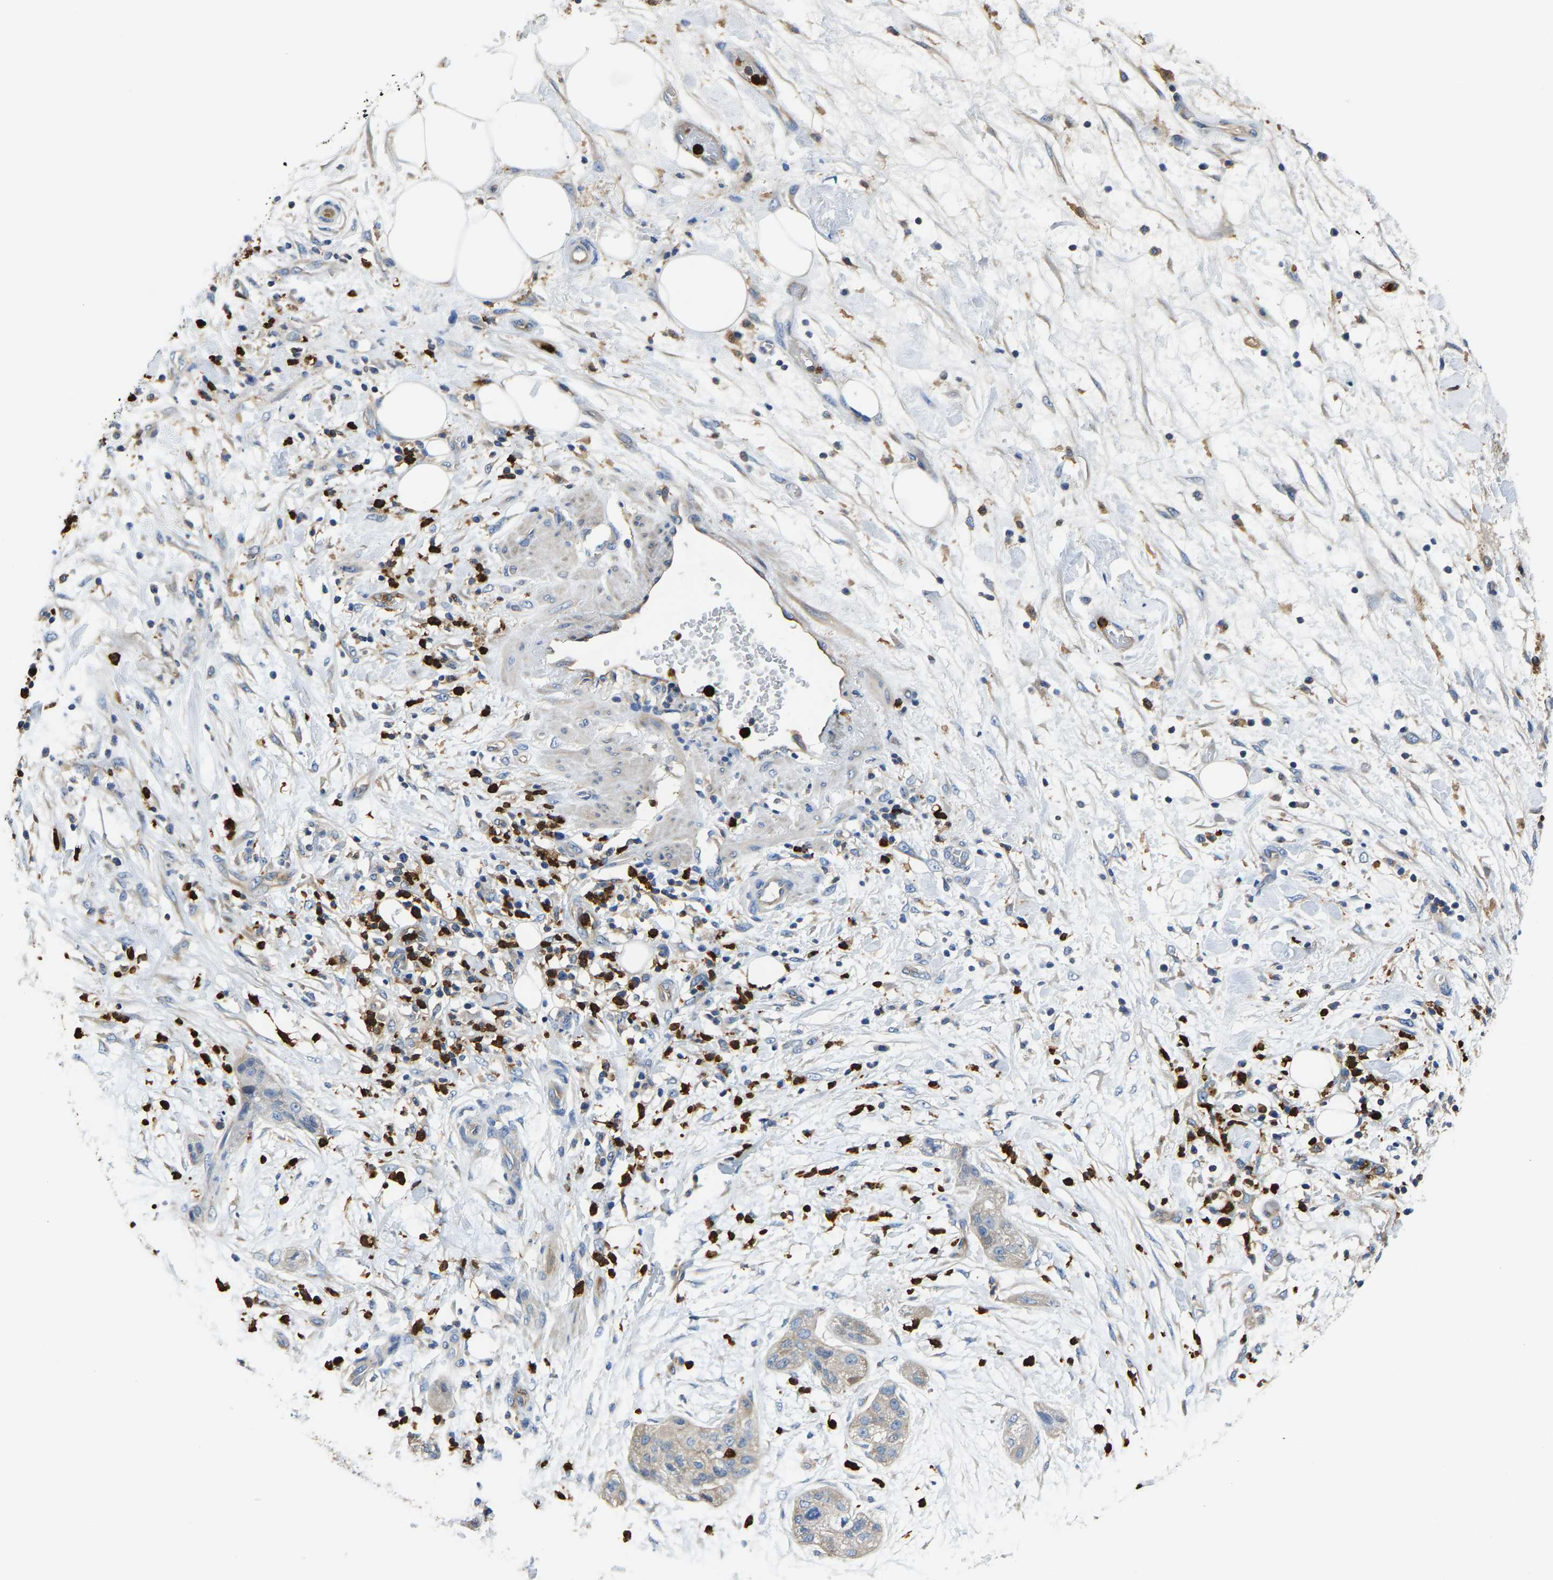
{"staining": {"intensity": "negative", "quantity": "none", "location": "none"}, "tissue": "pancreatic cancer", "cell_type": "Tumor cells", "image_type": "cancer", "snomed": [{"axis": "morphology", "description": "Adenocarcinoma, NOS"}, {"axis": "topography", "description": "Pancreas"}], "caption": "This is an IHC image of human pancreatic adenocarcinoma. There is no expression in tumor cells.", "gene": "TRAF6", "patient": {"sex": "female", "age": 78}}